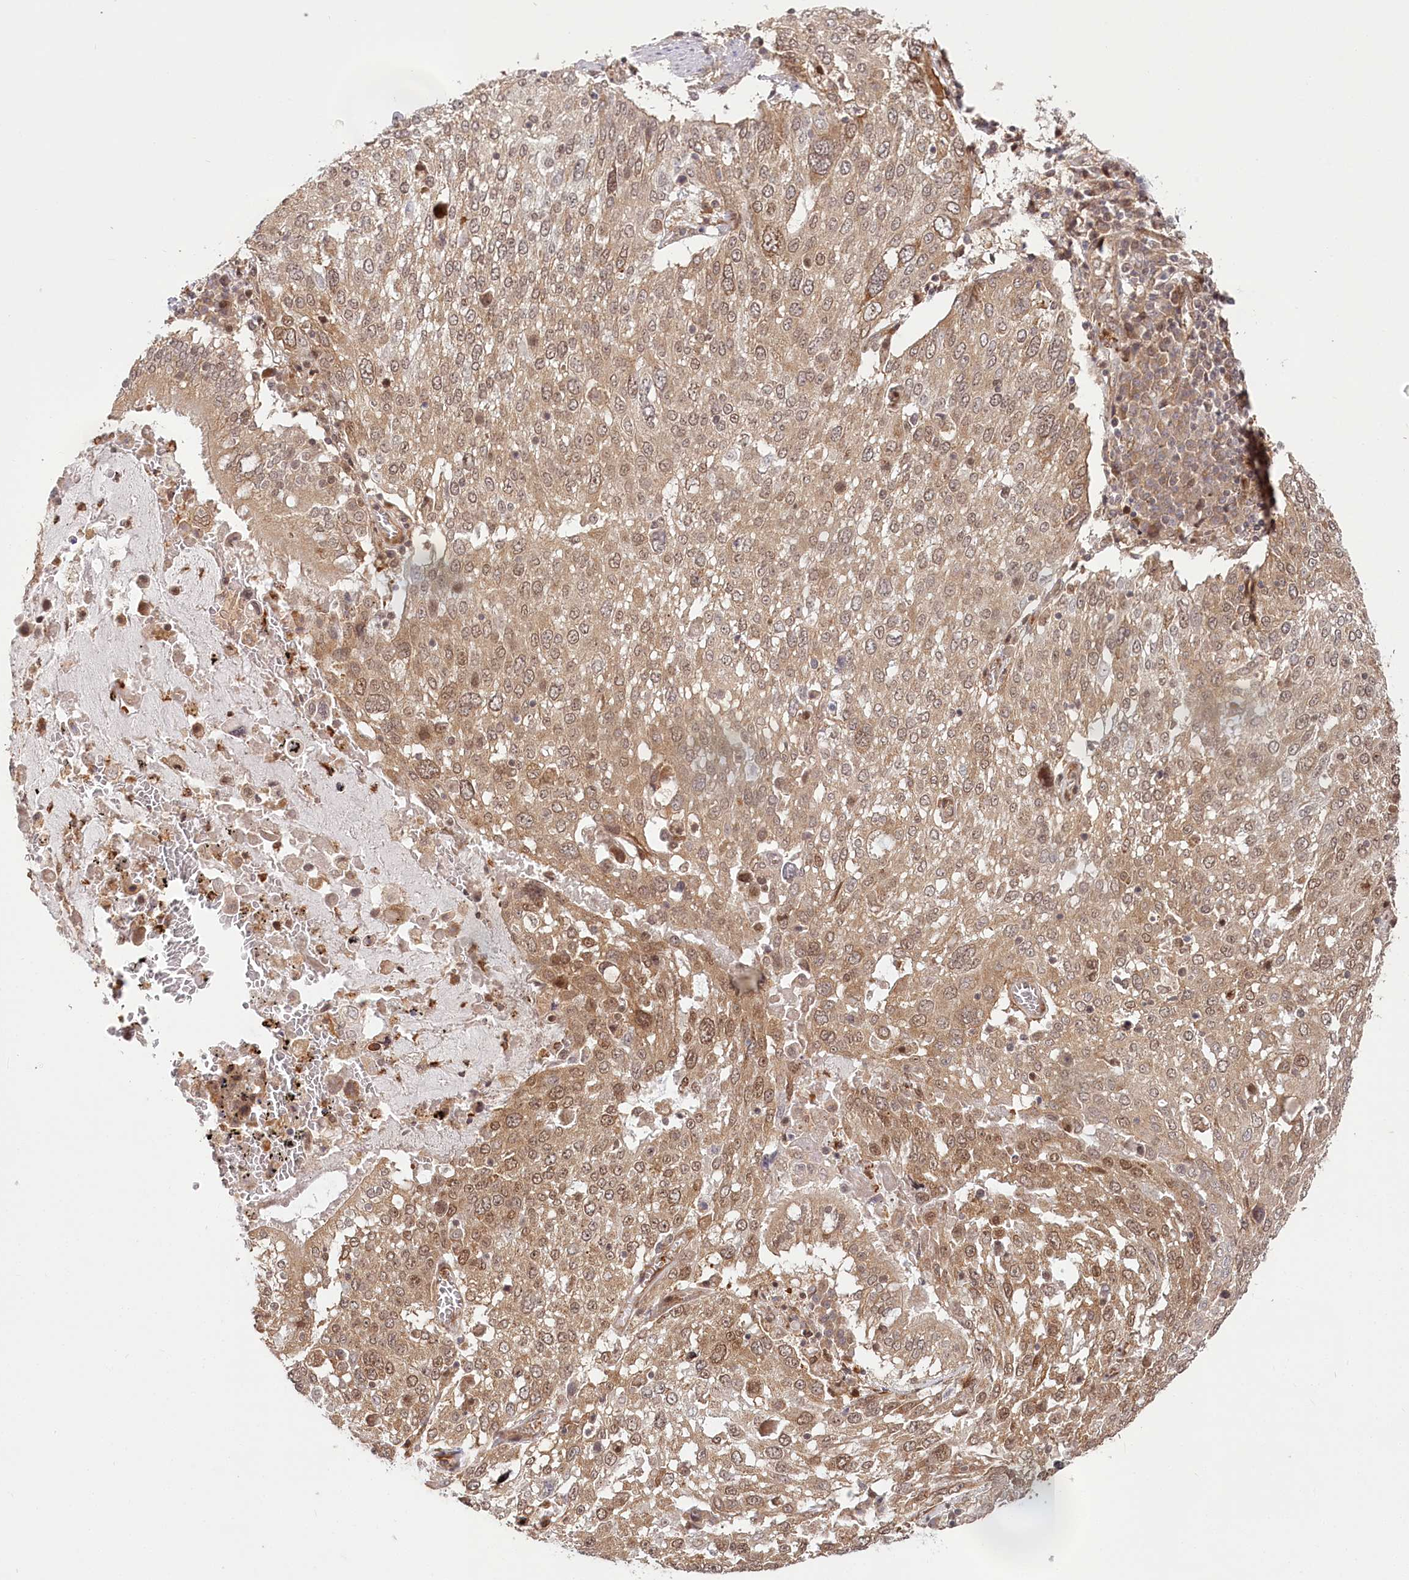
{"staining": {"intensity": "moderate", "quantity": "25%-75%", "location": "cytoplasmic/membranous,nuclear"}, "tissue": "lung cancer", "cell_type": "Tumor cells", "image_type": "cancer", "snomed": [{"axis": "morphology", "description": "Squamous cell carcinoma, NOS"}, {"axis": "topography", "description": "Lung"}], "caption": "IHC of lung cancer displays medium levels of moderate cytoplasmic/membranous and nuclear expression in approximately 25%-75% of tumor cells. (IHC, brightfield microscopy, high magnification).", "gene": "CEP70", "patient": {"sex": "male", "age": 65}}